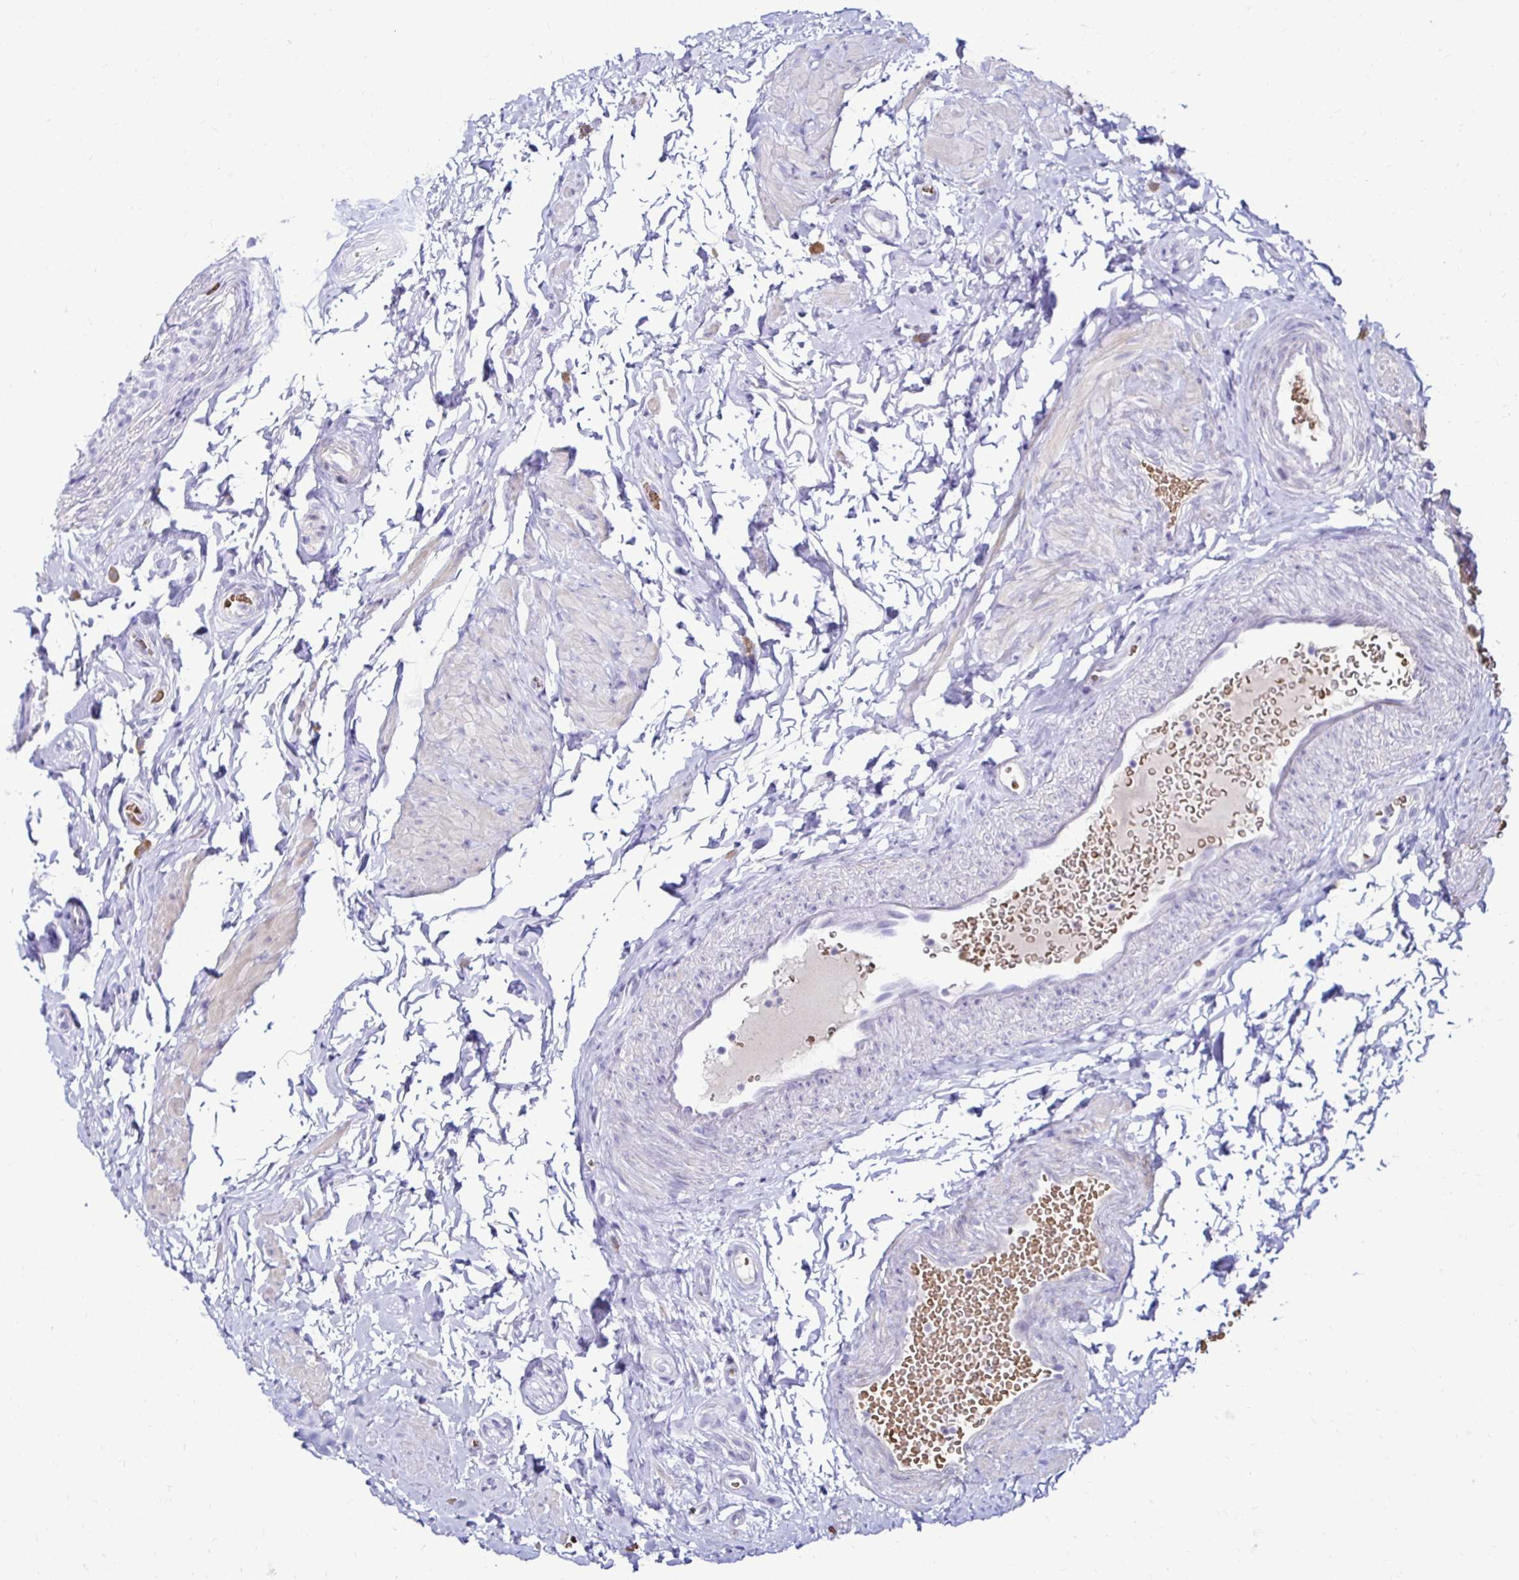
{"staining": {"intensity": "negative", "quantity": "none", "location": "none"}, "tissue": "epididymis", "cell_type": "Glandular cells", "image_type": "normal", "snomed": [{"axis": "morphology", "description": "Normal tissue, NOS"}, {"axis": "topography", "description": "Epididymis, spermatic cord, NOS"}, {"axis": "topography", "description": "Epididymis"}, {"axis": "topography", "description": "Peripheral nerve tissue"}], "caption": "The immunohistochemistry (IHC) image has no significant expression in glandular cells of epididymis.", "gene": "RHBDL3", "patient": {"sex": "male", "age": 29}}